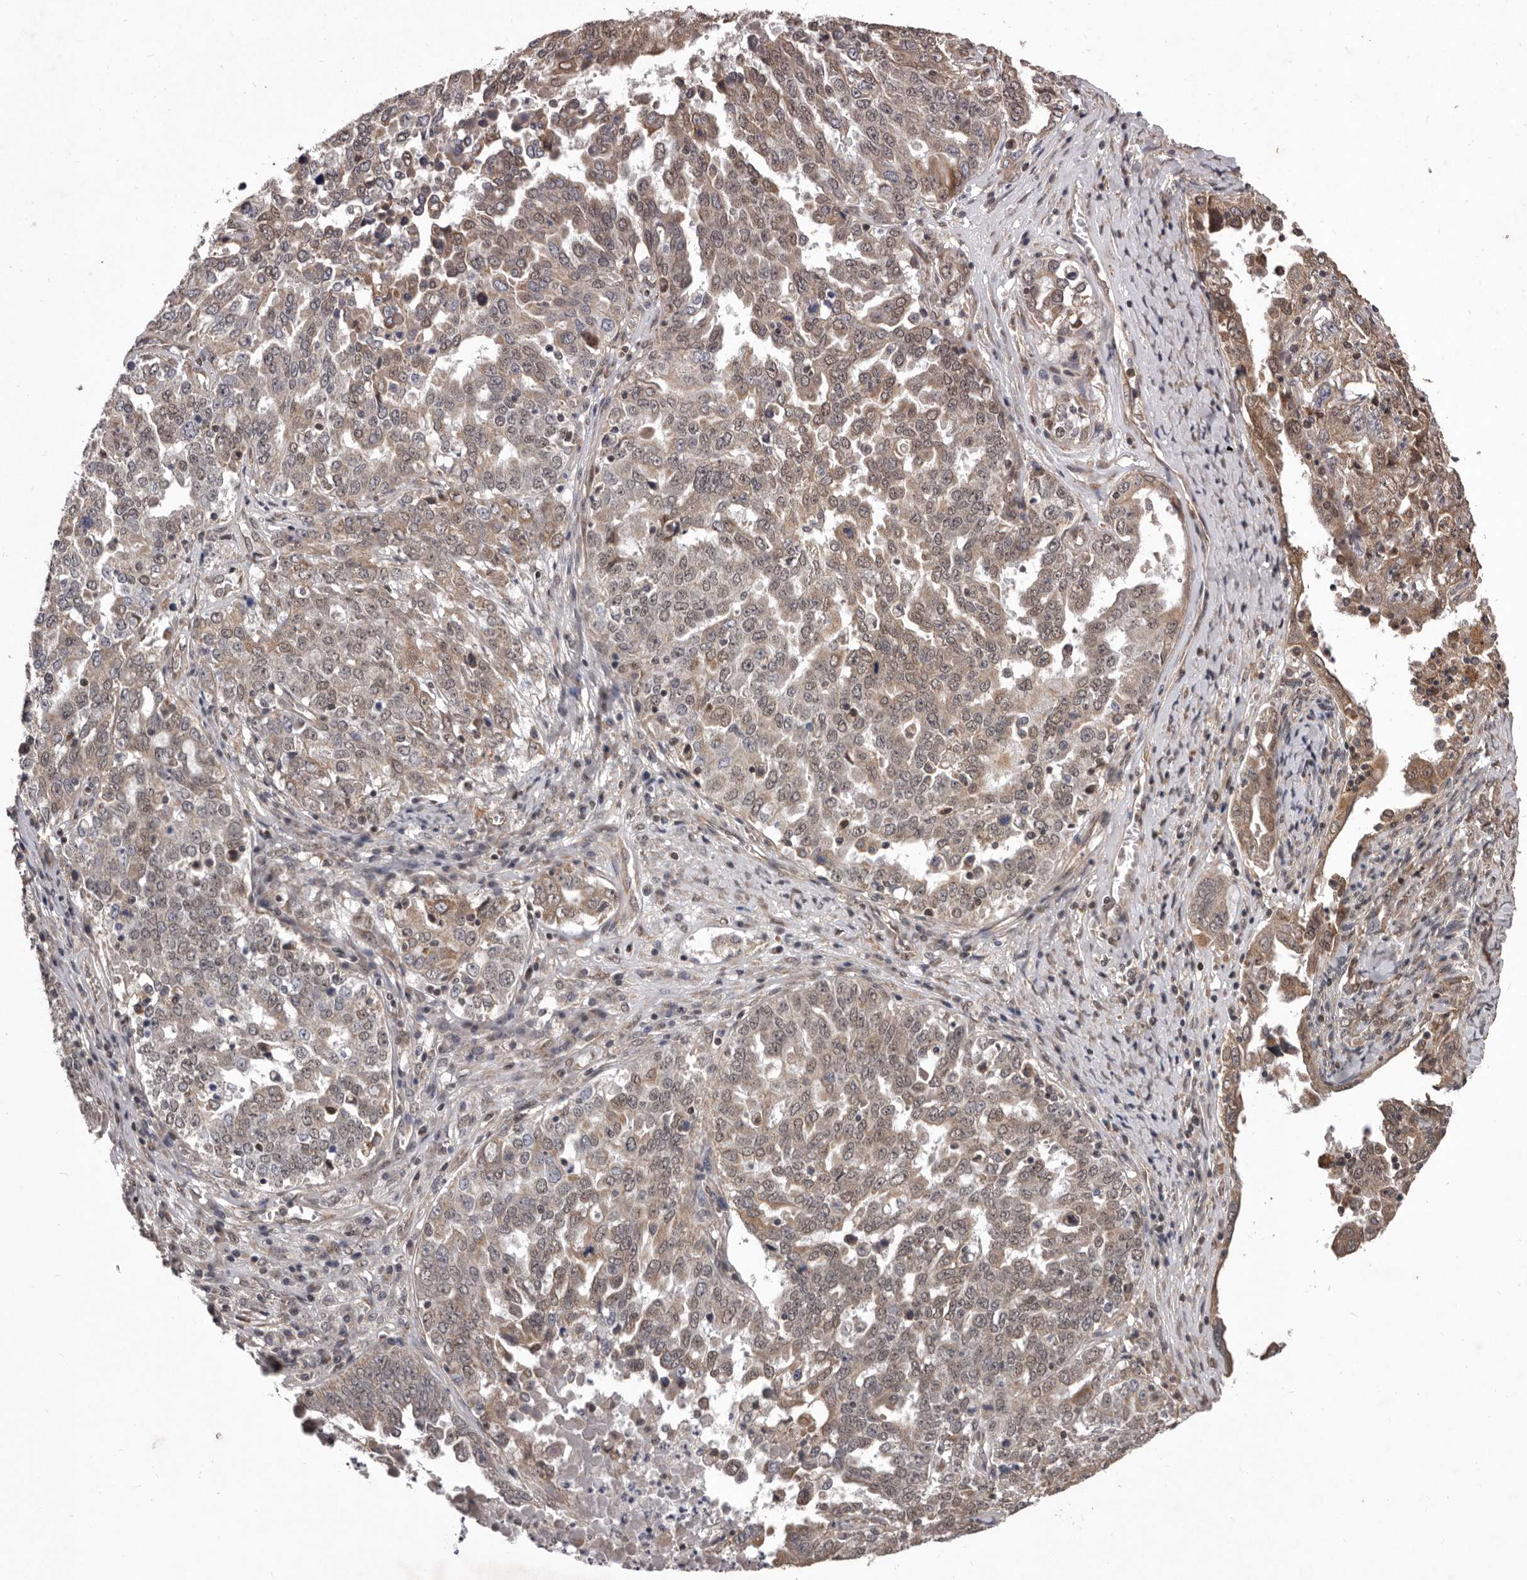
{"staining": {"intensity": "moderate", "quantity": ">75%", "location": "cytoplasmic/membranous,nuclear"}, "tissue": "ovarian cancer", "cell_type": "Tumor cells", "image_type": "cancer", "snomed": [{"axis": "morphology", "description": "Carcinoma, endometroid"}, {"axis": "topography", "description": "Ovary"}], "caption": "This image exhibits ovarian cancer stained with immunohistochemistry (IHC) to label a protein in brown. The cytoplasmic/membranous and nuclear of tumor cells show moderate positivity for the protein. Nuclei are counter-stained blue.", "gene": "CELF3", "patient": {"sex": "female", "age": 62}}